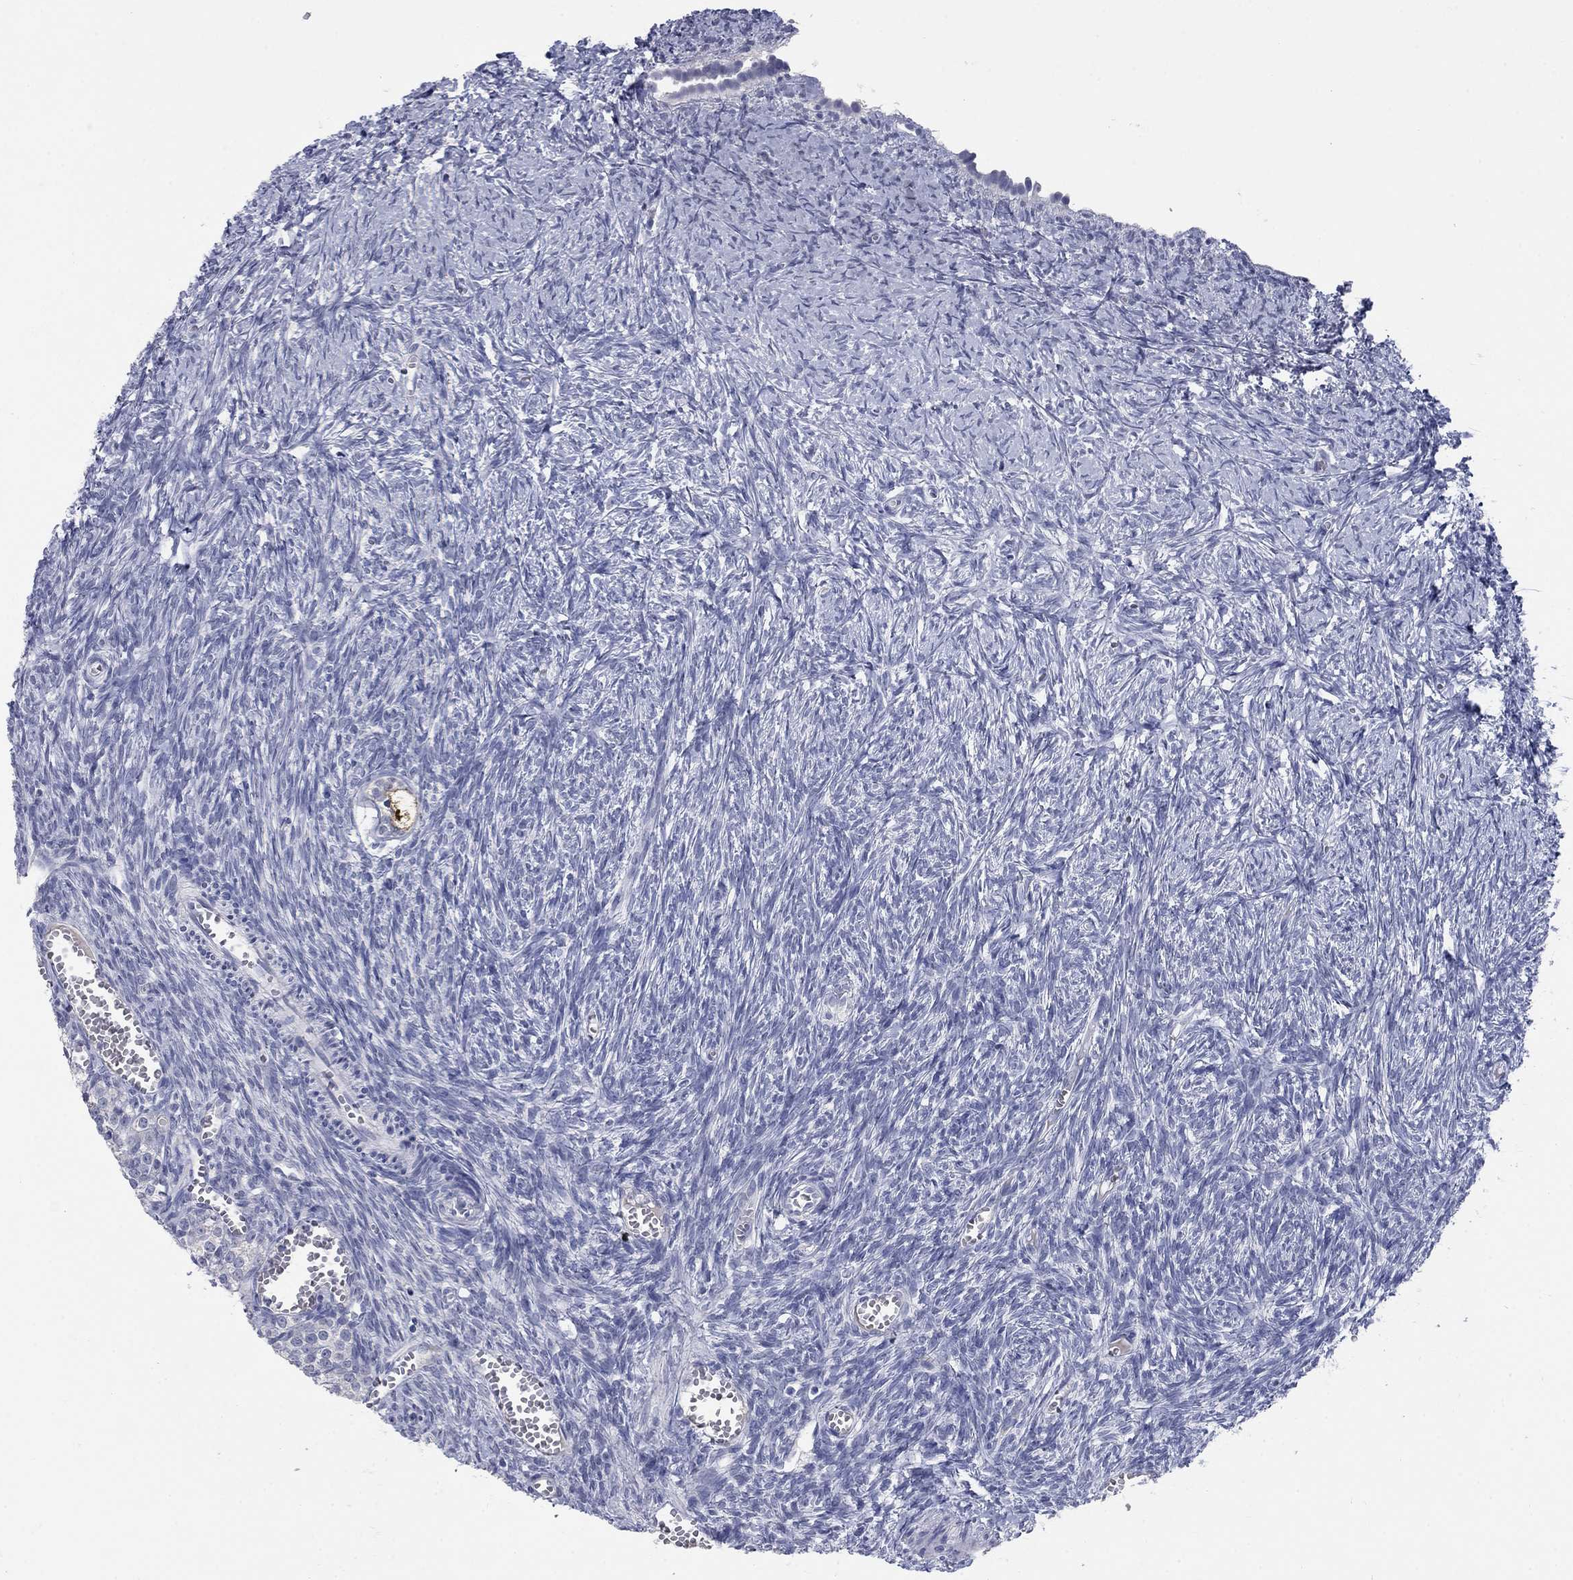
{"staining": {"intensity": "negative", "quantity": "none", "location": "none"}, "tissue": "ovary", "cell_type": "Follicle cells", "image_type": "normal", "snomed": [{"axis": "morphology", "description": "Normal tissue, NOS"}, {"axis": "topography", "description": "Ovary"}], "caption": "Immunohistochemistry micrograph of benign human ovary stained for a protein (brown), which exhibits no expression in follicle cells.", "gene": "ELAVL4", "patient": {"sex": "female", "age": 43}}